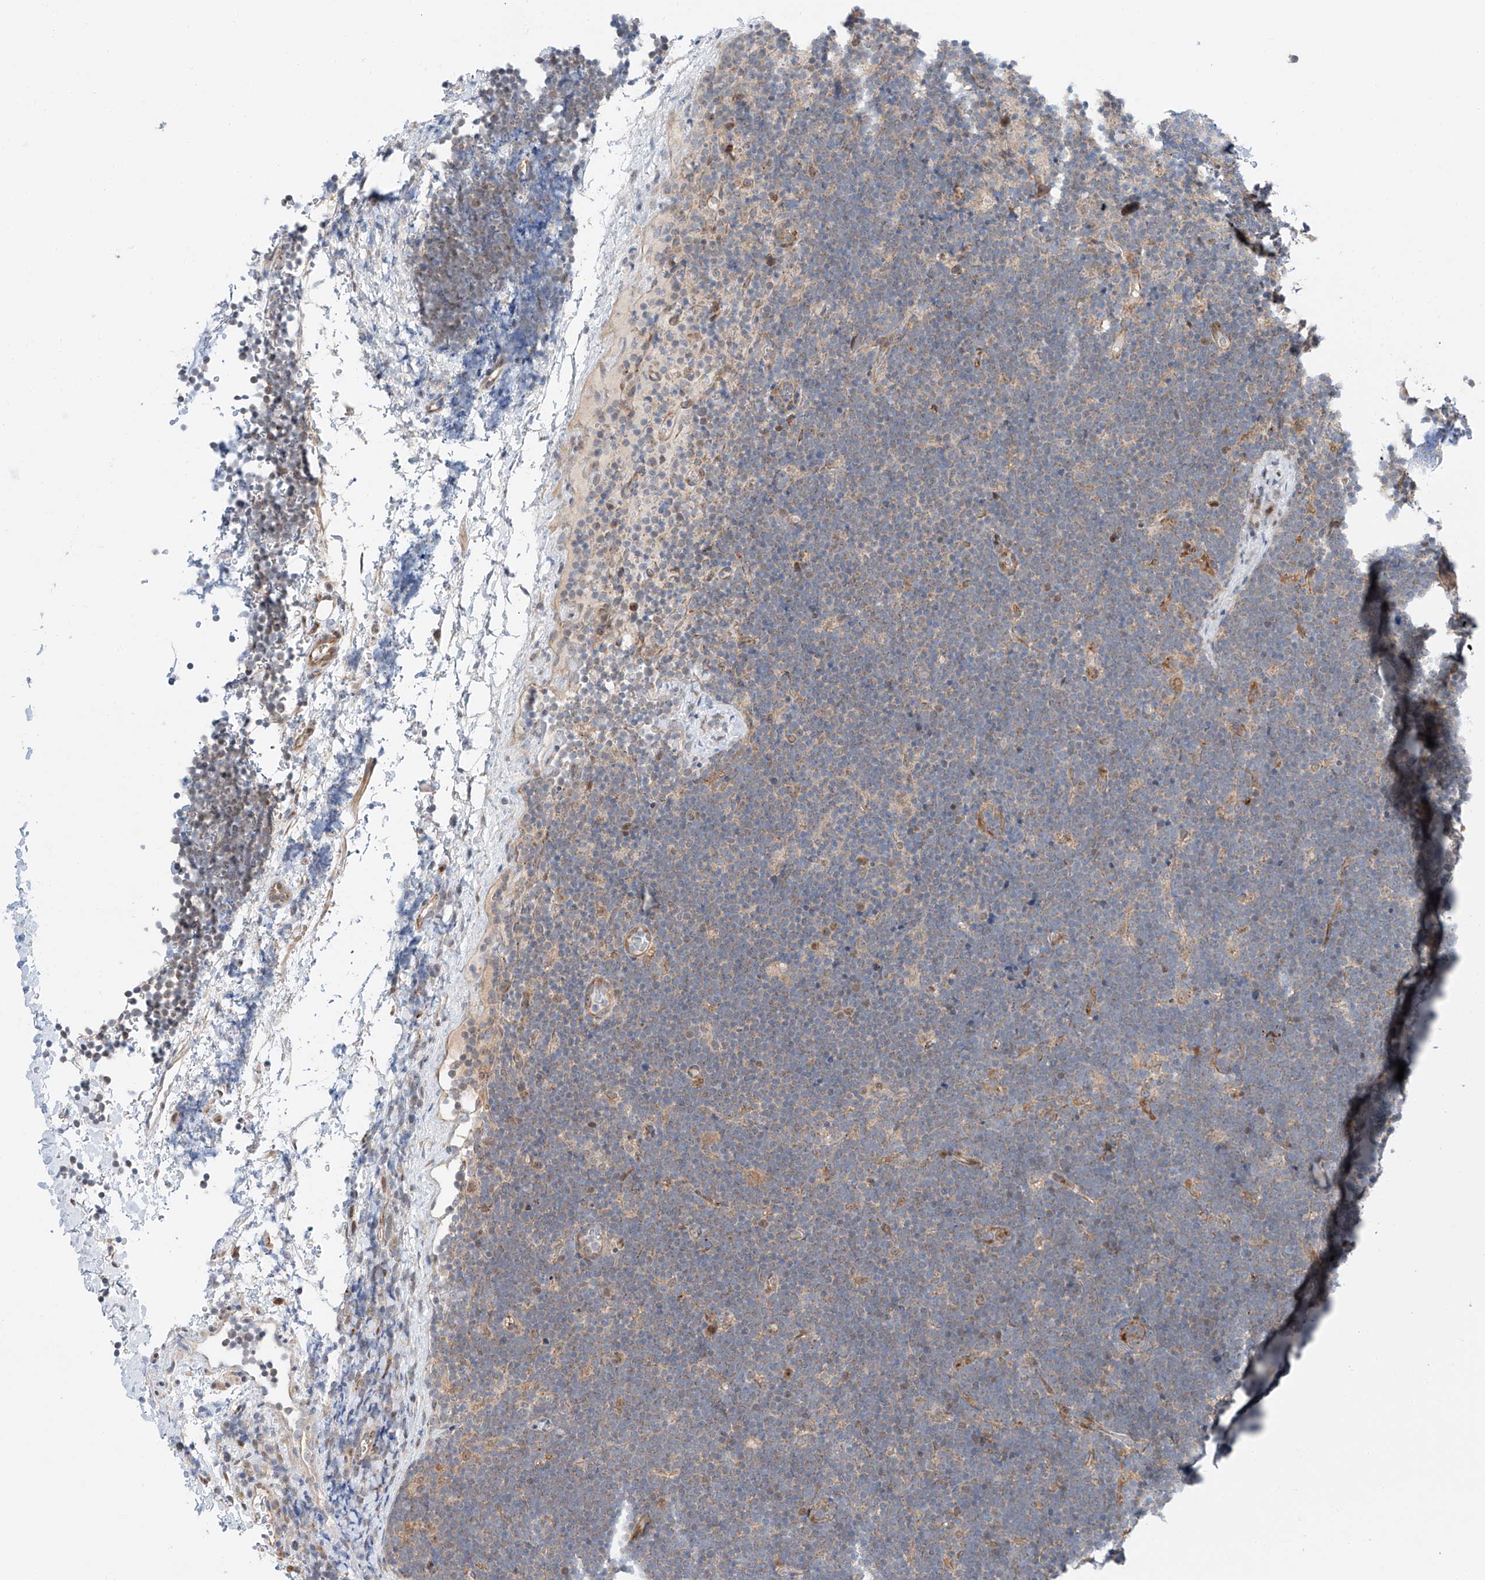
{"staining": {"intensity": "weak", "quantity": "<25%", "location": "nuclear"}, "tissue": "lymphoma", "cell_type": "Tumor cells", "image_type": "cancer", "snomed": [{"axis": "morphology", "description": "Malignant lymphoma, non-Hodgkin's type, High grade"}, {"axis": "topography", "description": "Lymph node"}], "caption": "Immunohistochemistry (IHC) photomicrograph of malignant lymphoma, non-Hodgkin's type (high-grade) stained for a protein (brown), which displays no positivity in tumor cells. The staining is performed using DAB brown chromogen with nuclei counter-stained in using hematoxylin.", "gene": "CLDND1", "patient": {"sex": "male", "age": 13}}